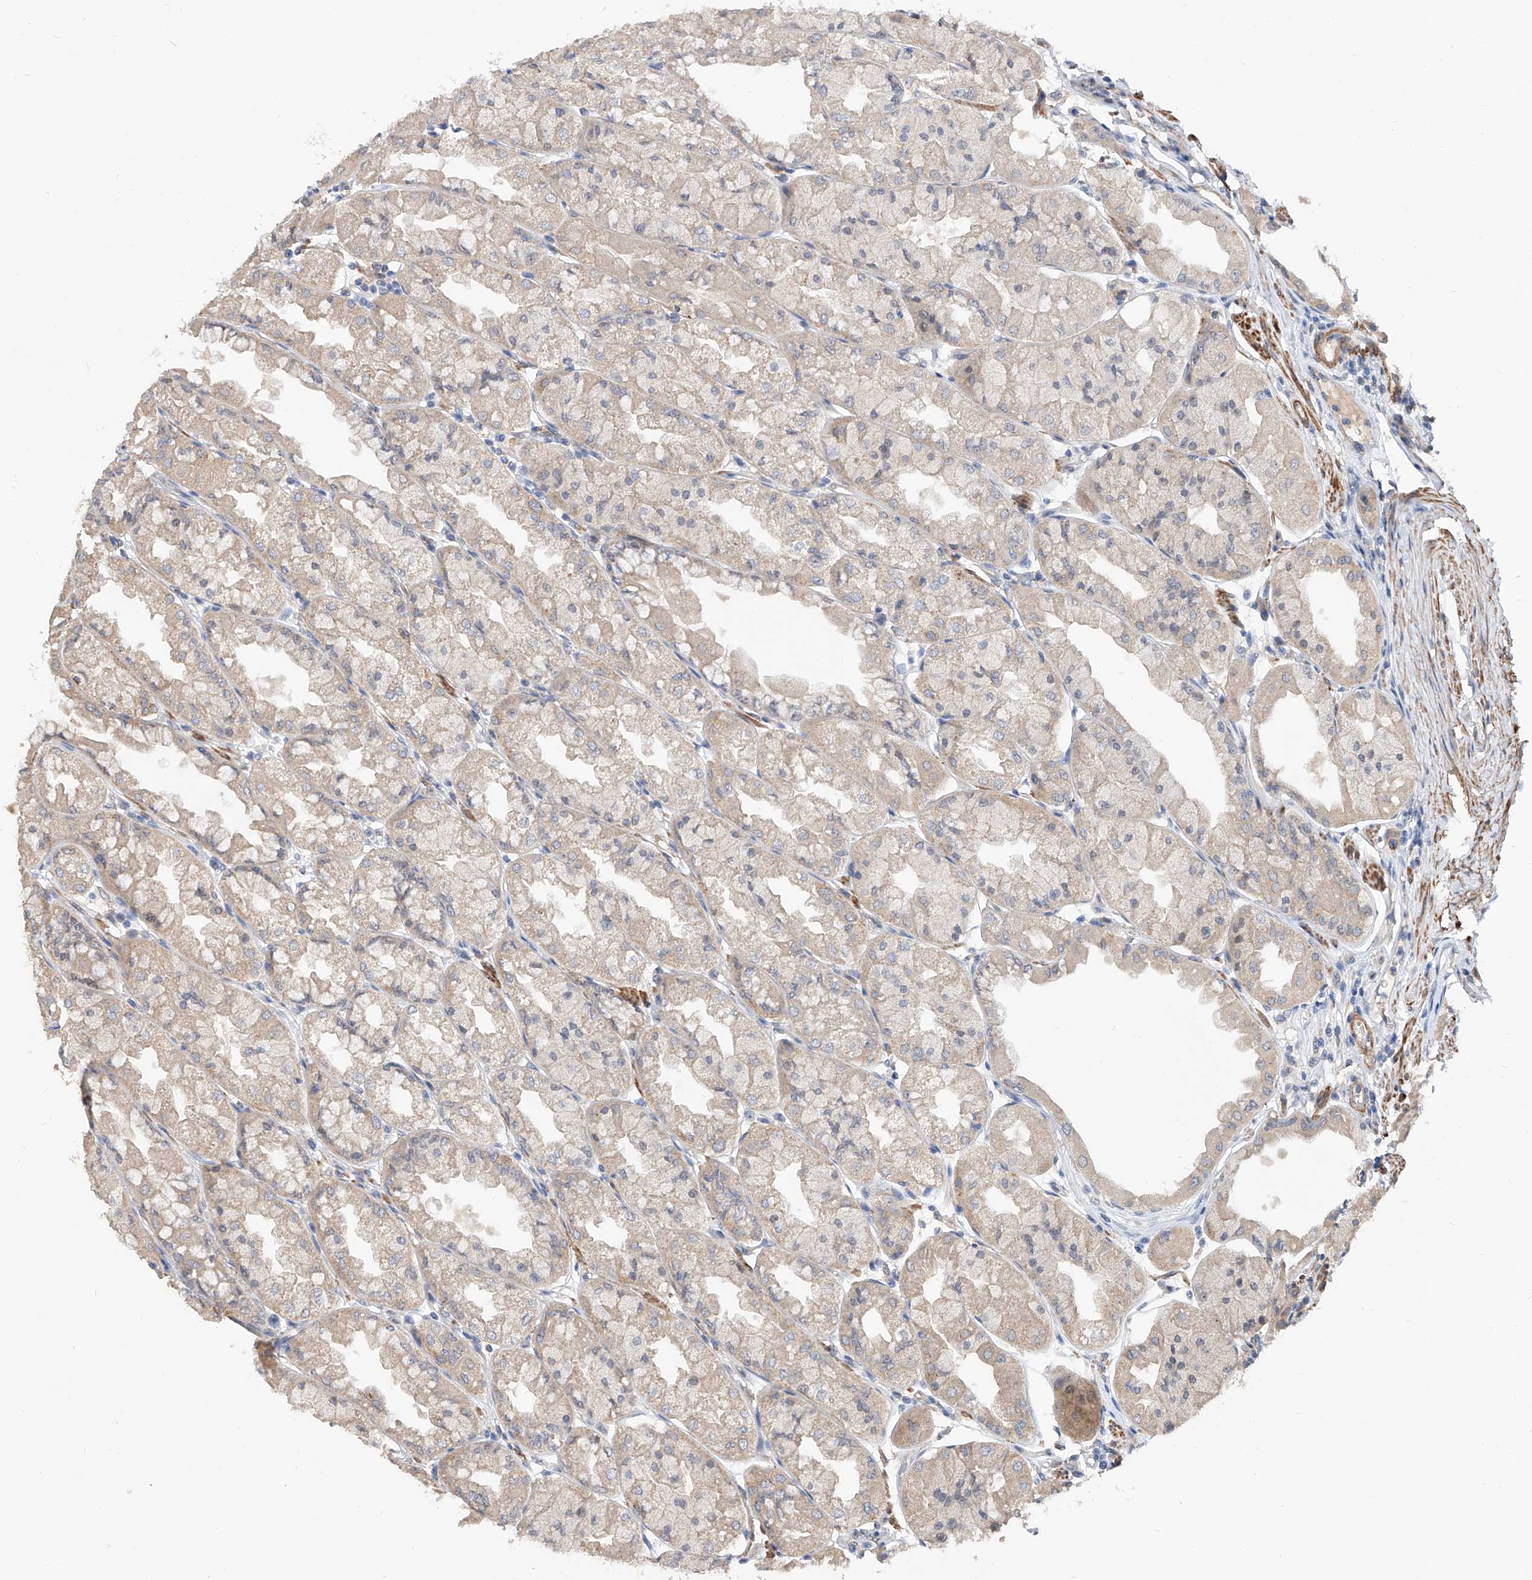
{"staining": {"intensity": "weak", "quantity": "25%-75%", "location": "cytoplasmic/membranous"}, "tissue": "stomach", "cell_type": "Glandular cells", "image_type": "normal", "snomed": [{"axis": "morphology", "description": "Normal tissue, NOS"}, {"axis": "topography", "description": "Stomach, upper"}], "caption": "This image demonstrates immunohistochemistry staining of normal human stomach, with low weak cytoplasmic/membranous positivity in about 25%-75% of glandular cells.", "gene": "MAGEE2", "patient": {"sex": "male", "age": 47}}